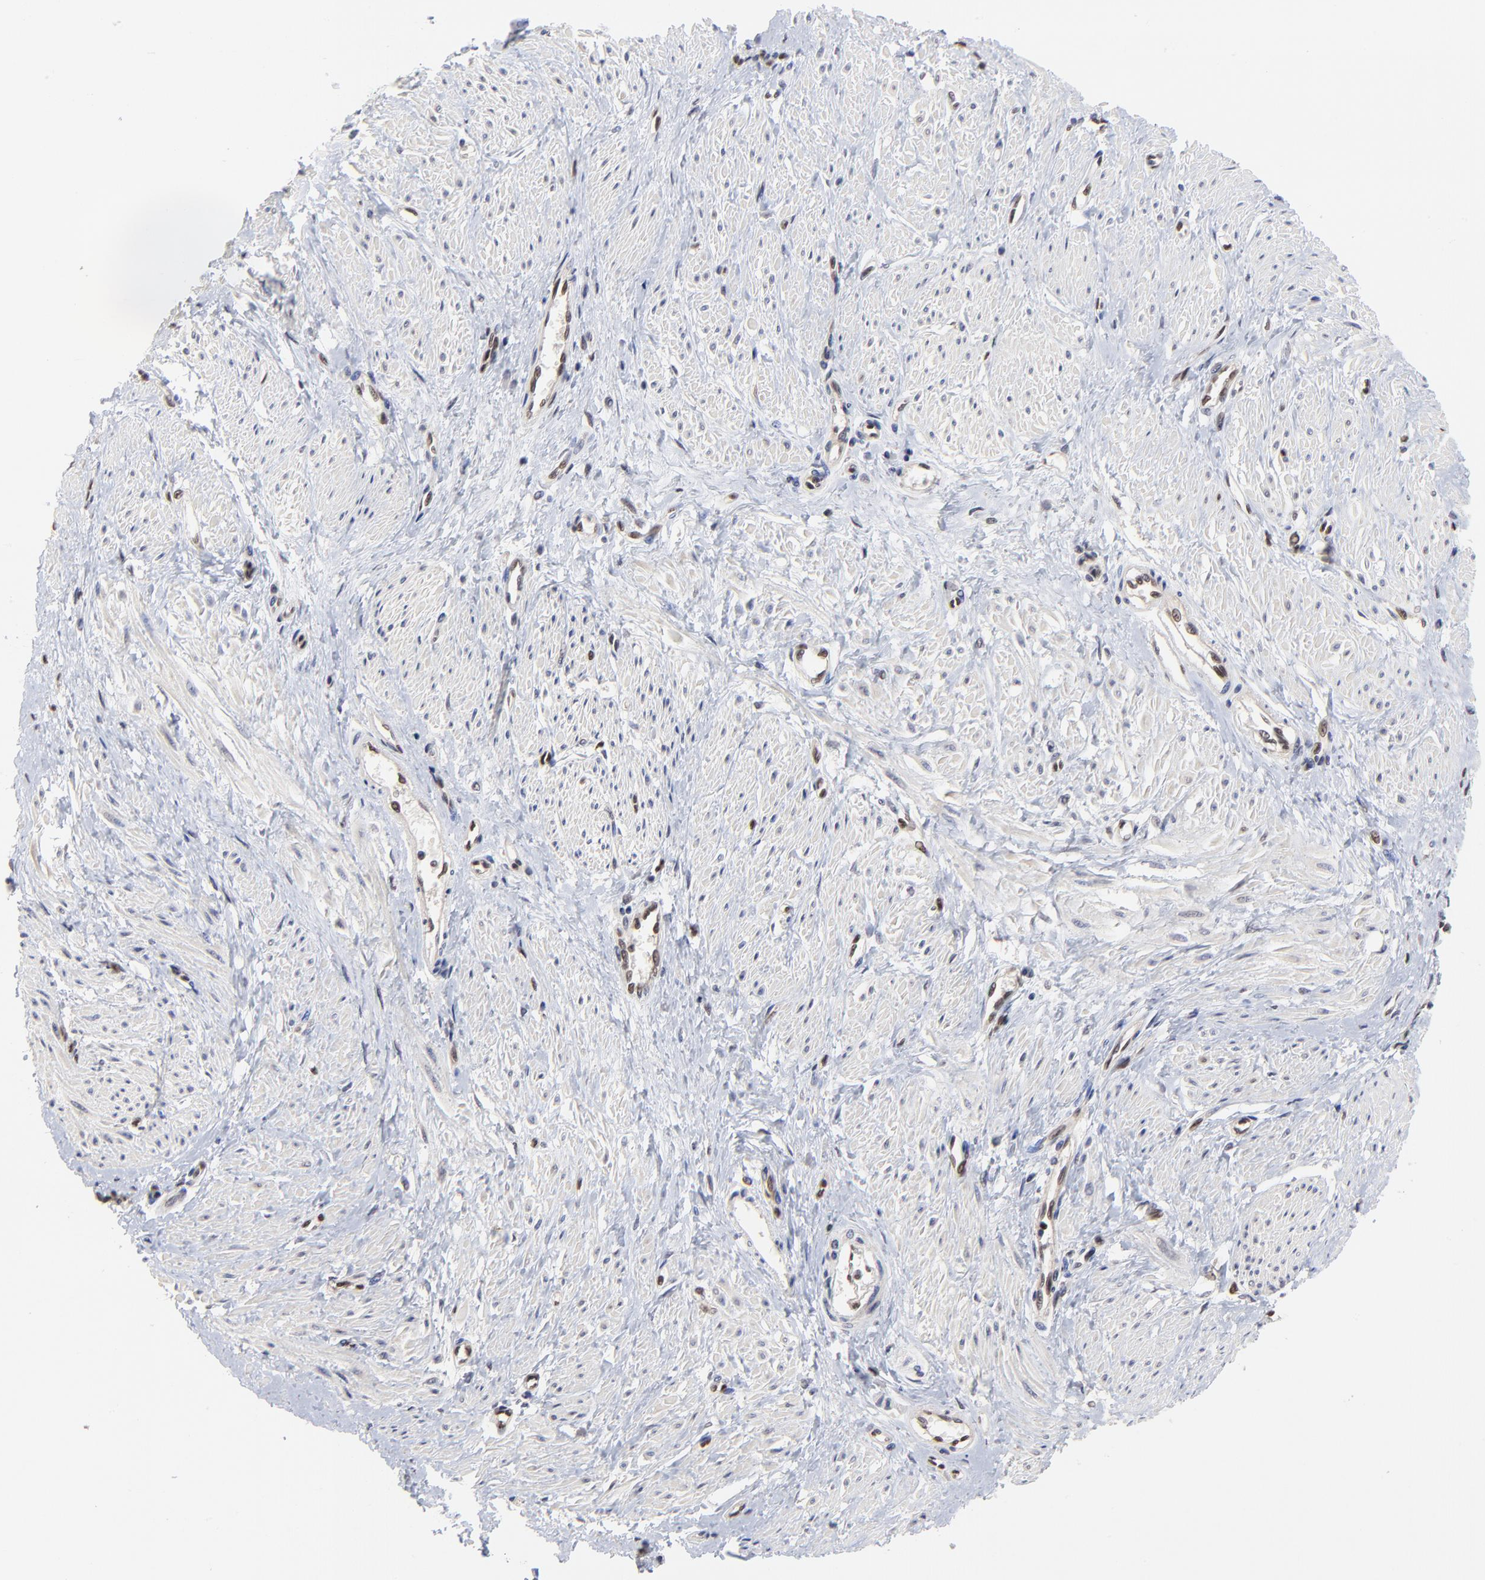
{"staining": {"intensity": "weak", "quantity": "25%-75%", "location": "cytoplasmic/membranous,nuclear"}, "tissue": "smooth muscle", "cell_type": "Smooth muscle cells", "image_type": "normal", "snomed": [{"axis": "morphology", "description": "Normal tissue, NOS"}, {"axis": "topography", "description": "Smooth muscle"}, {"axis": "topography", "description": "Uterus"}], "caption": "Protein staining shows weak cytoplasmic/membranous,nuclear expression in approximately 25%-75% of smooth muscle cells in unremarkable smooth muscle. The protein is stained brown, and the nuclei are stained in blue (DAB (3,3'-diaminobenzidine) IHC with brightfield microscopy, high magnification).", "gene": "DSN1", "patient": {"sex": "female", "age": 39}}